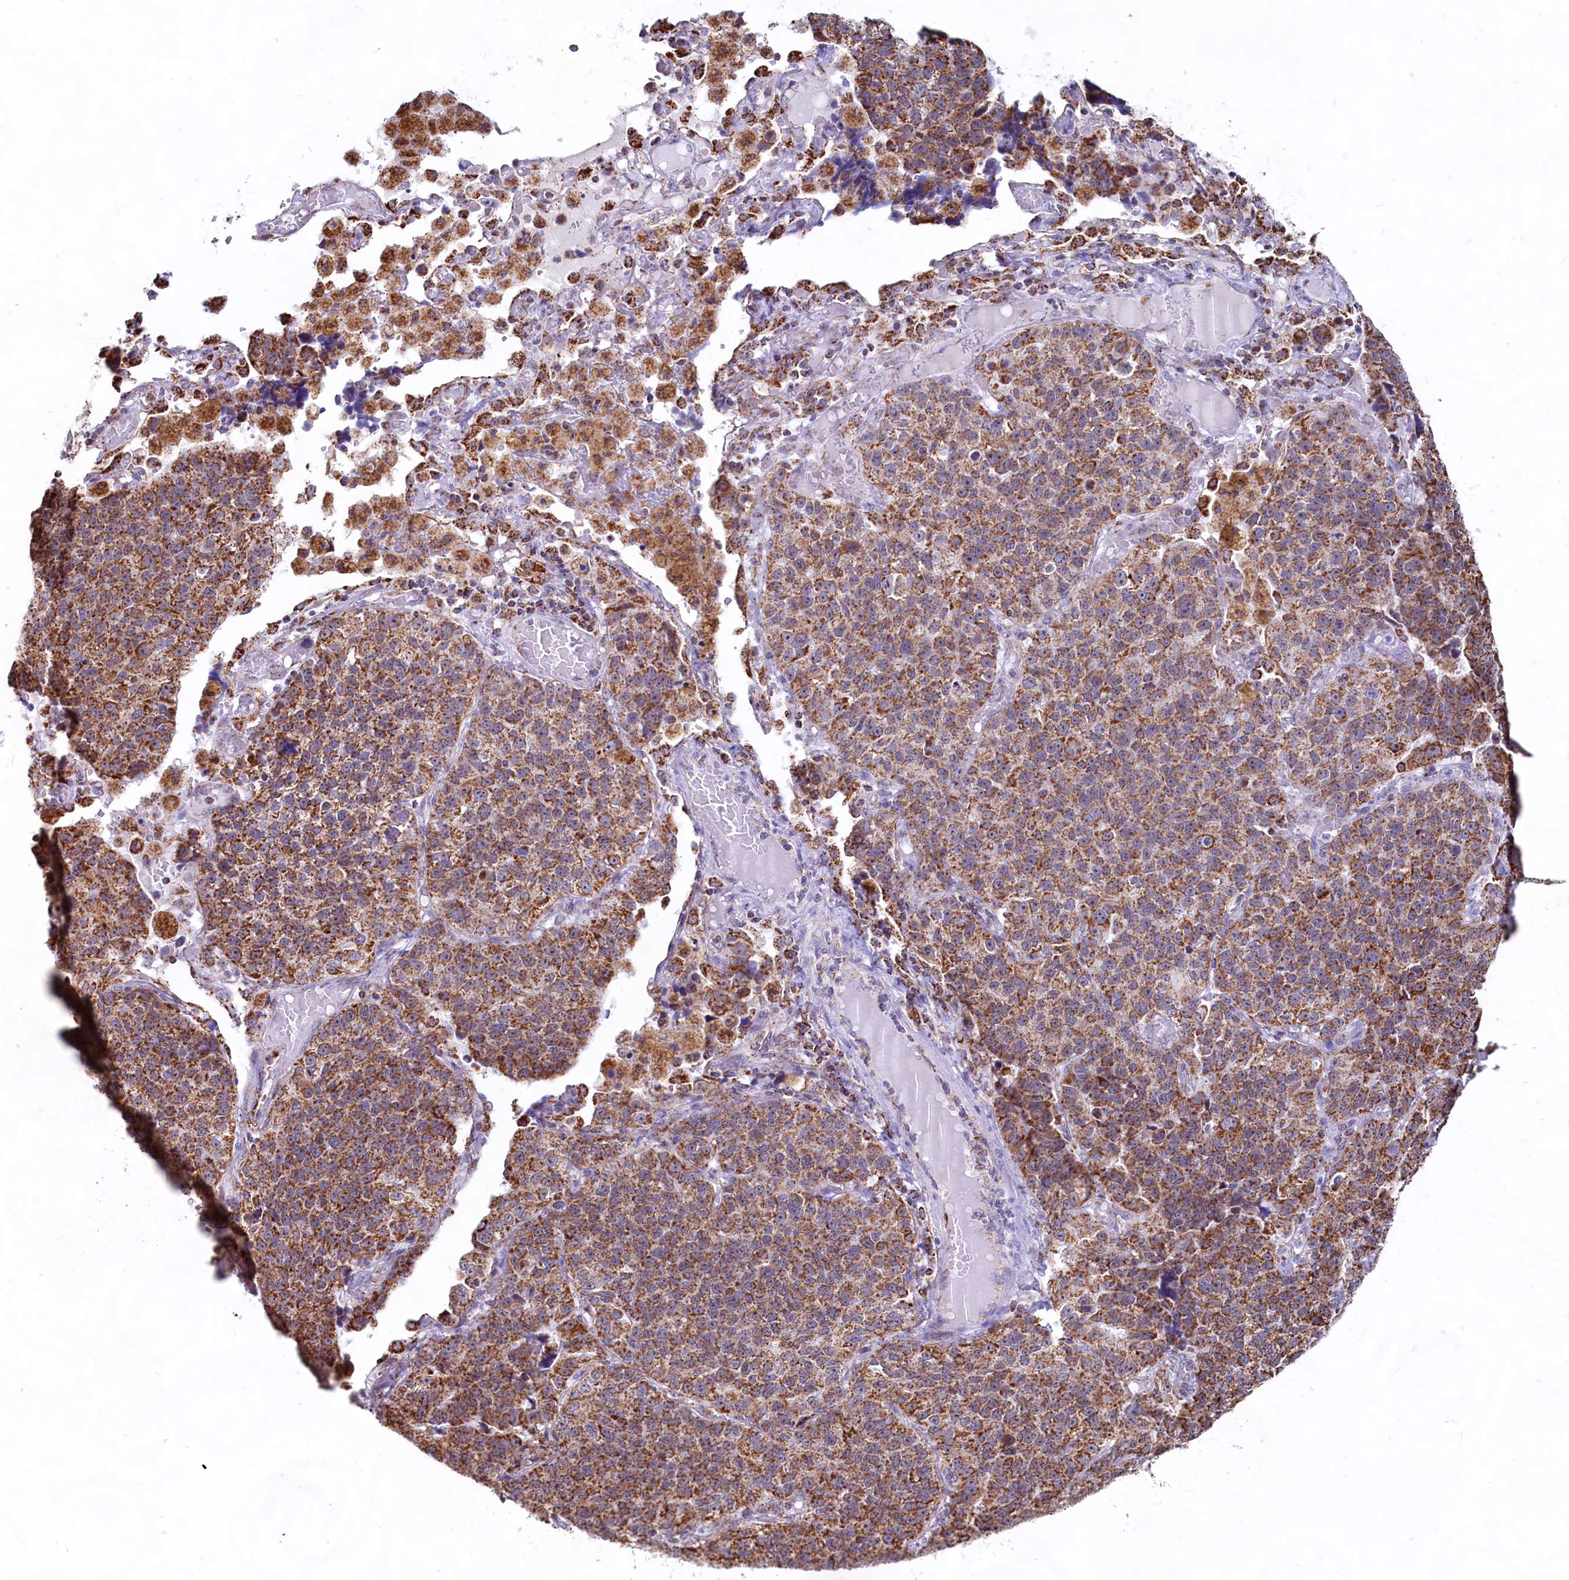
{"staining": {"intensity": "moderate", "quantity": ">75%", "location": "cytoplasmic/membranous"}, "tissue": "lung cancer", "cell_type": "Tumor cells", "image_type": "cancer", "snomed": [{"axis": "morphology", "description": "Adenocarcinoma, NOS"}, {"axis": "topography", "description": "Lung"}], "caption": "Immunohistochemistry (IHC) (DAB) staining of lung cancer (adenocarcinoma) demonstrates moderate cytoplasmic/membranous protein positivity in about >75% of tumor cells.", "gene": "C1D", "patient": {"sex": "male", "age": 49}}